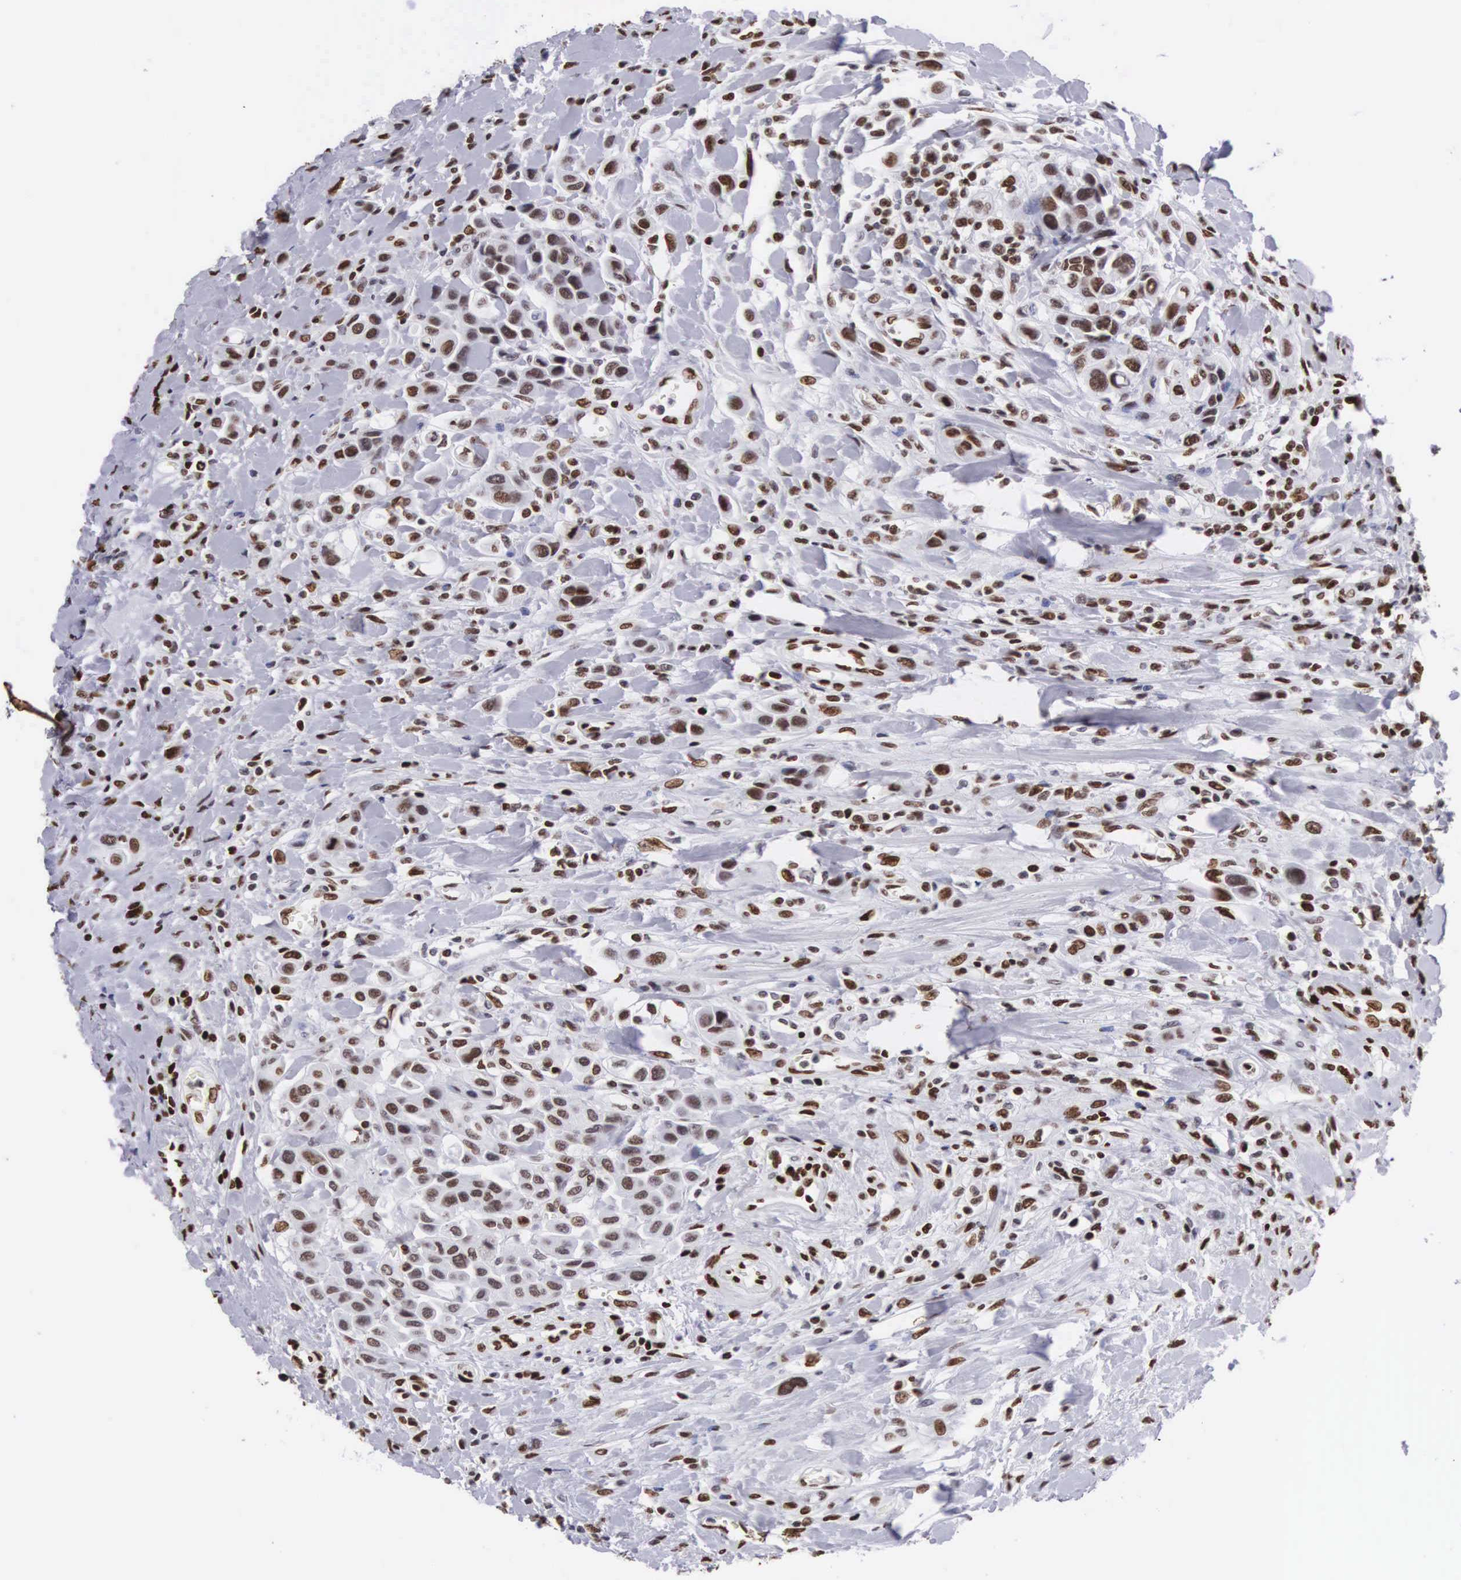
{"staining": {"intensity": "moderate", "quantity": ">75%", "location": "nuclear"}, "tissue": "urothelial cancer", "cell_type": "Tumor cells", "image_type": "cancer", "snomed": [{"axis": "morphology", "description": "Urothelial carcinoma, High grade"}, {"axis": "topography", "description": "Urinary bladder"}], "caption": "This micrograph demonstrates high-grade urothelial carcinoma stained with immunohistochemistry to label a protein in brown. The nuclear of tumor cells show moderate positivity for the protein. Nuclei are counter-stained blue.", "gene": "MECP2", "patient": {"sex": "male", "age": 50}}